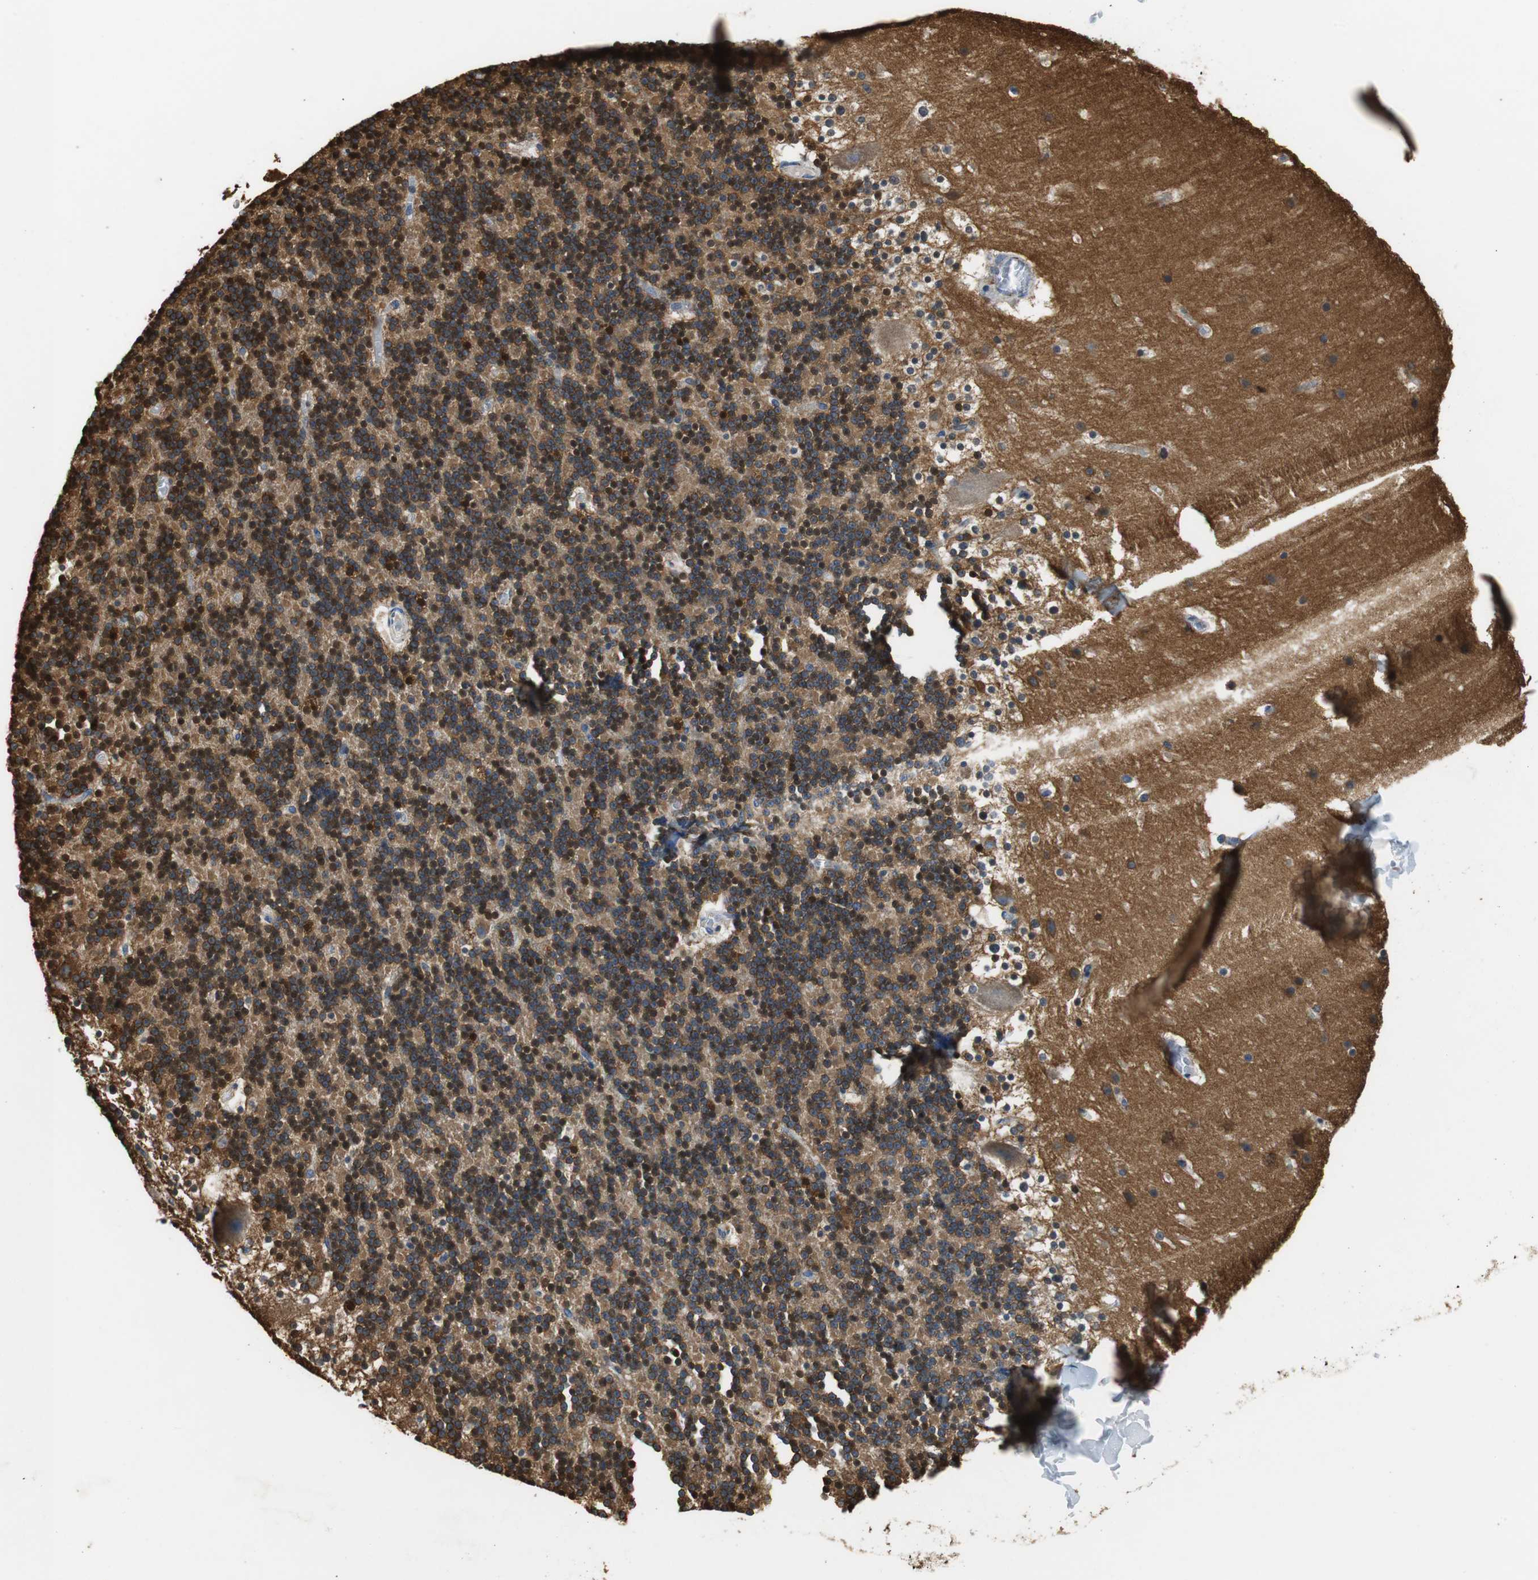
{"staining": {"intensity": "strong", "quantity": ">75%", "location": "cytoplasmic/membranous"}, "tissue": "cerebellum", "cell_type": "Cells in granular layer", "image_type": "normal", "snomed": [{"axis": "morphology", "description": "Normal tissue, NOS"}, {"axis": "topography", "description": "Cerebellum"}], "caption": "Protein analysis of unremarkable cerebellum shows strong cytoplasmic/membranous expression in about >75% of cells in granular layer. (DAB IHC, brown staining for protein, blue staining for nuclei).", "gene": "GSTK1", "patient": {"sex": "male", "age": 45}}